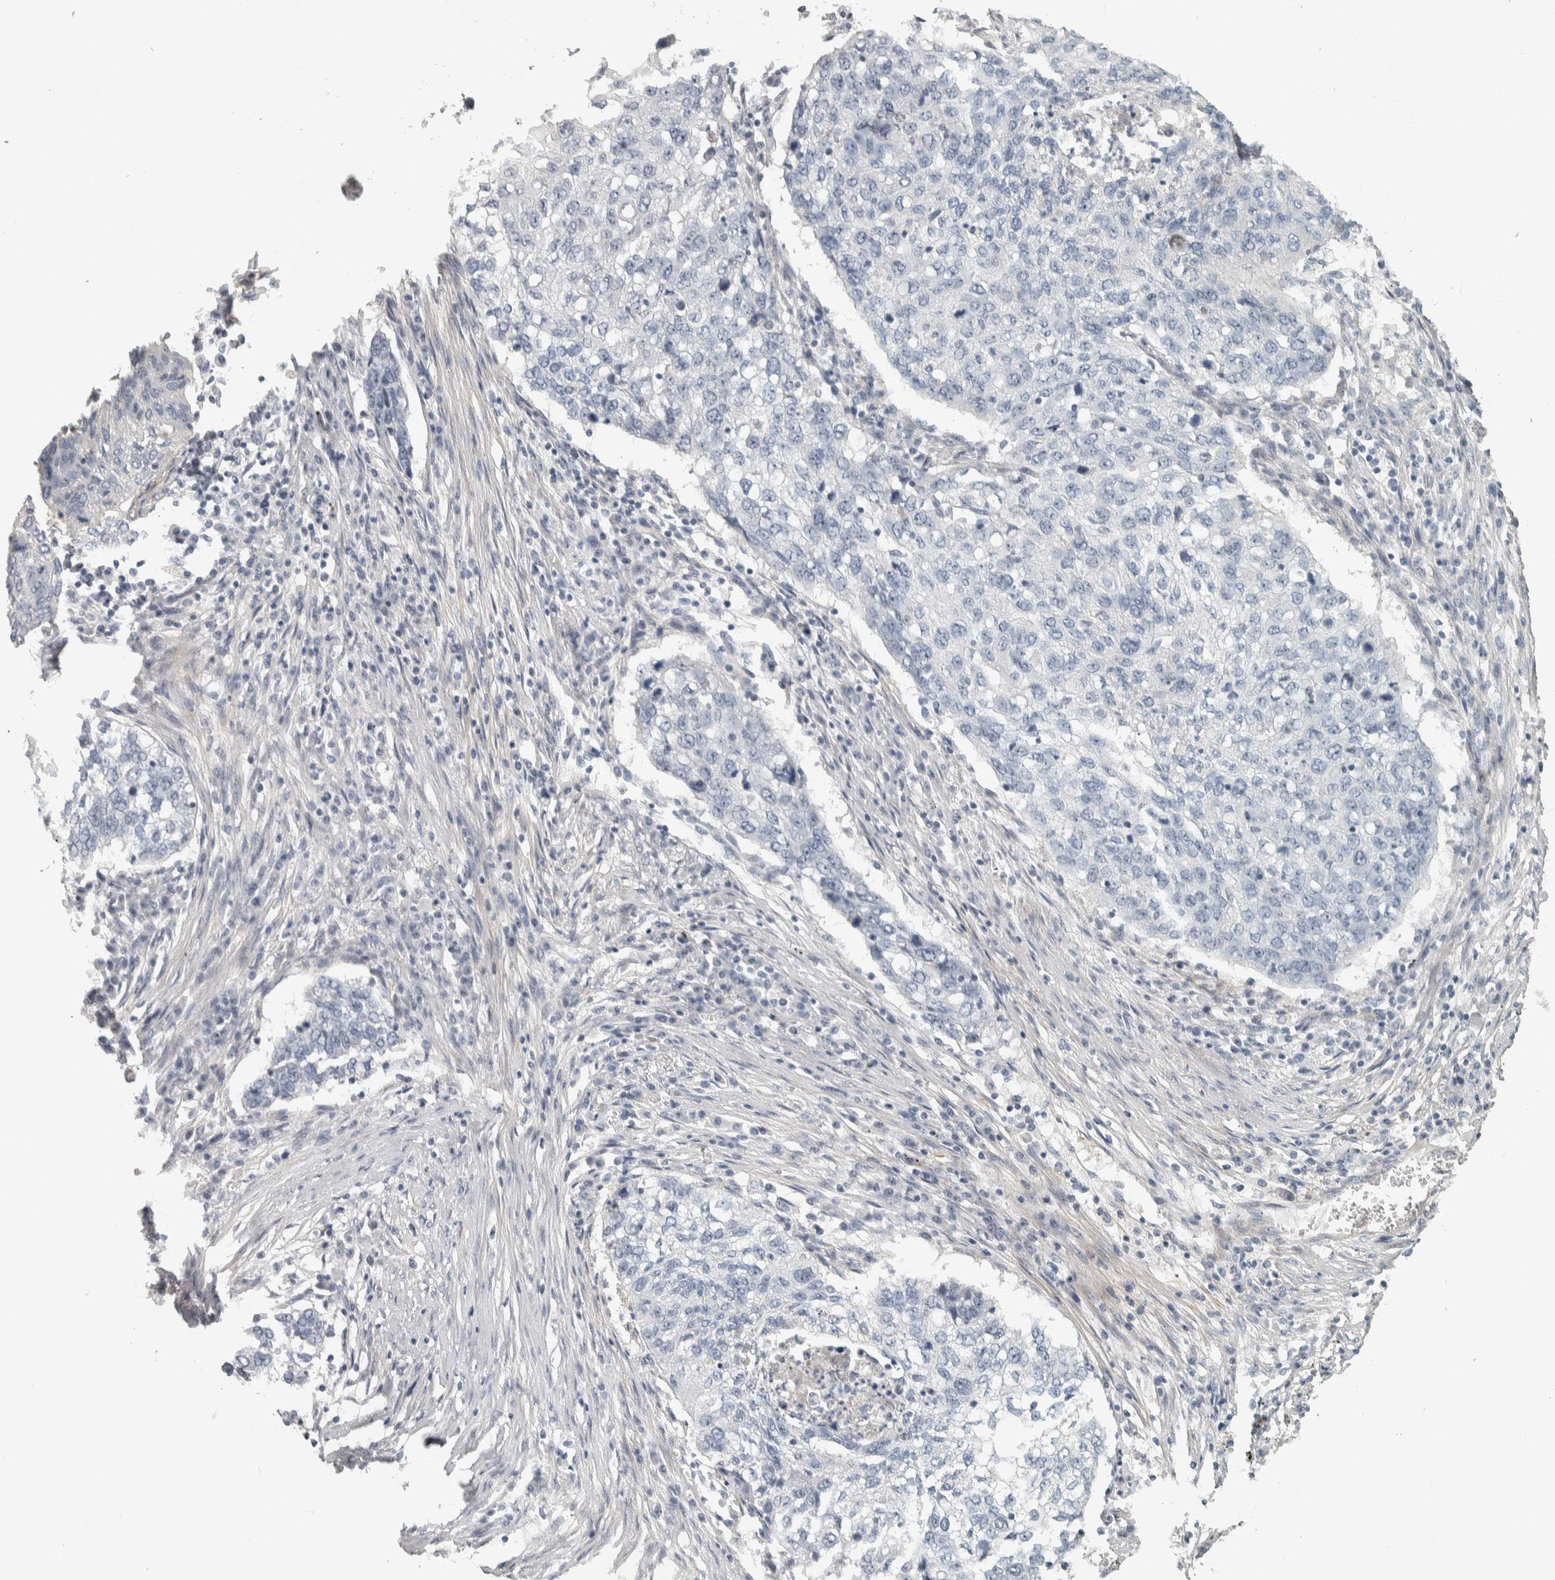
{"staining": {"intensity": "negative", "quantity": "none", "location": "none"}, "tissue": "lung cancer", "cell_type": "Tumor cells", "image_type": "cancer", "snomed": [{"axis": "morphology", "description": "Squamous cell carcinoma, NOS"}, {"axis": "topography", "description": "Lung"}], "caption": "DAB immunohistochemical staining of lung cancer (squamous cell carcinoma) demonstrates no significant staining in tumor cells.", "gene": "DCAF10", "patient": {"sex": "female", "age": 63}}